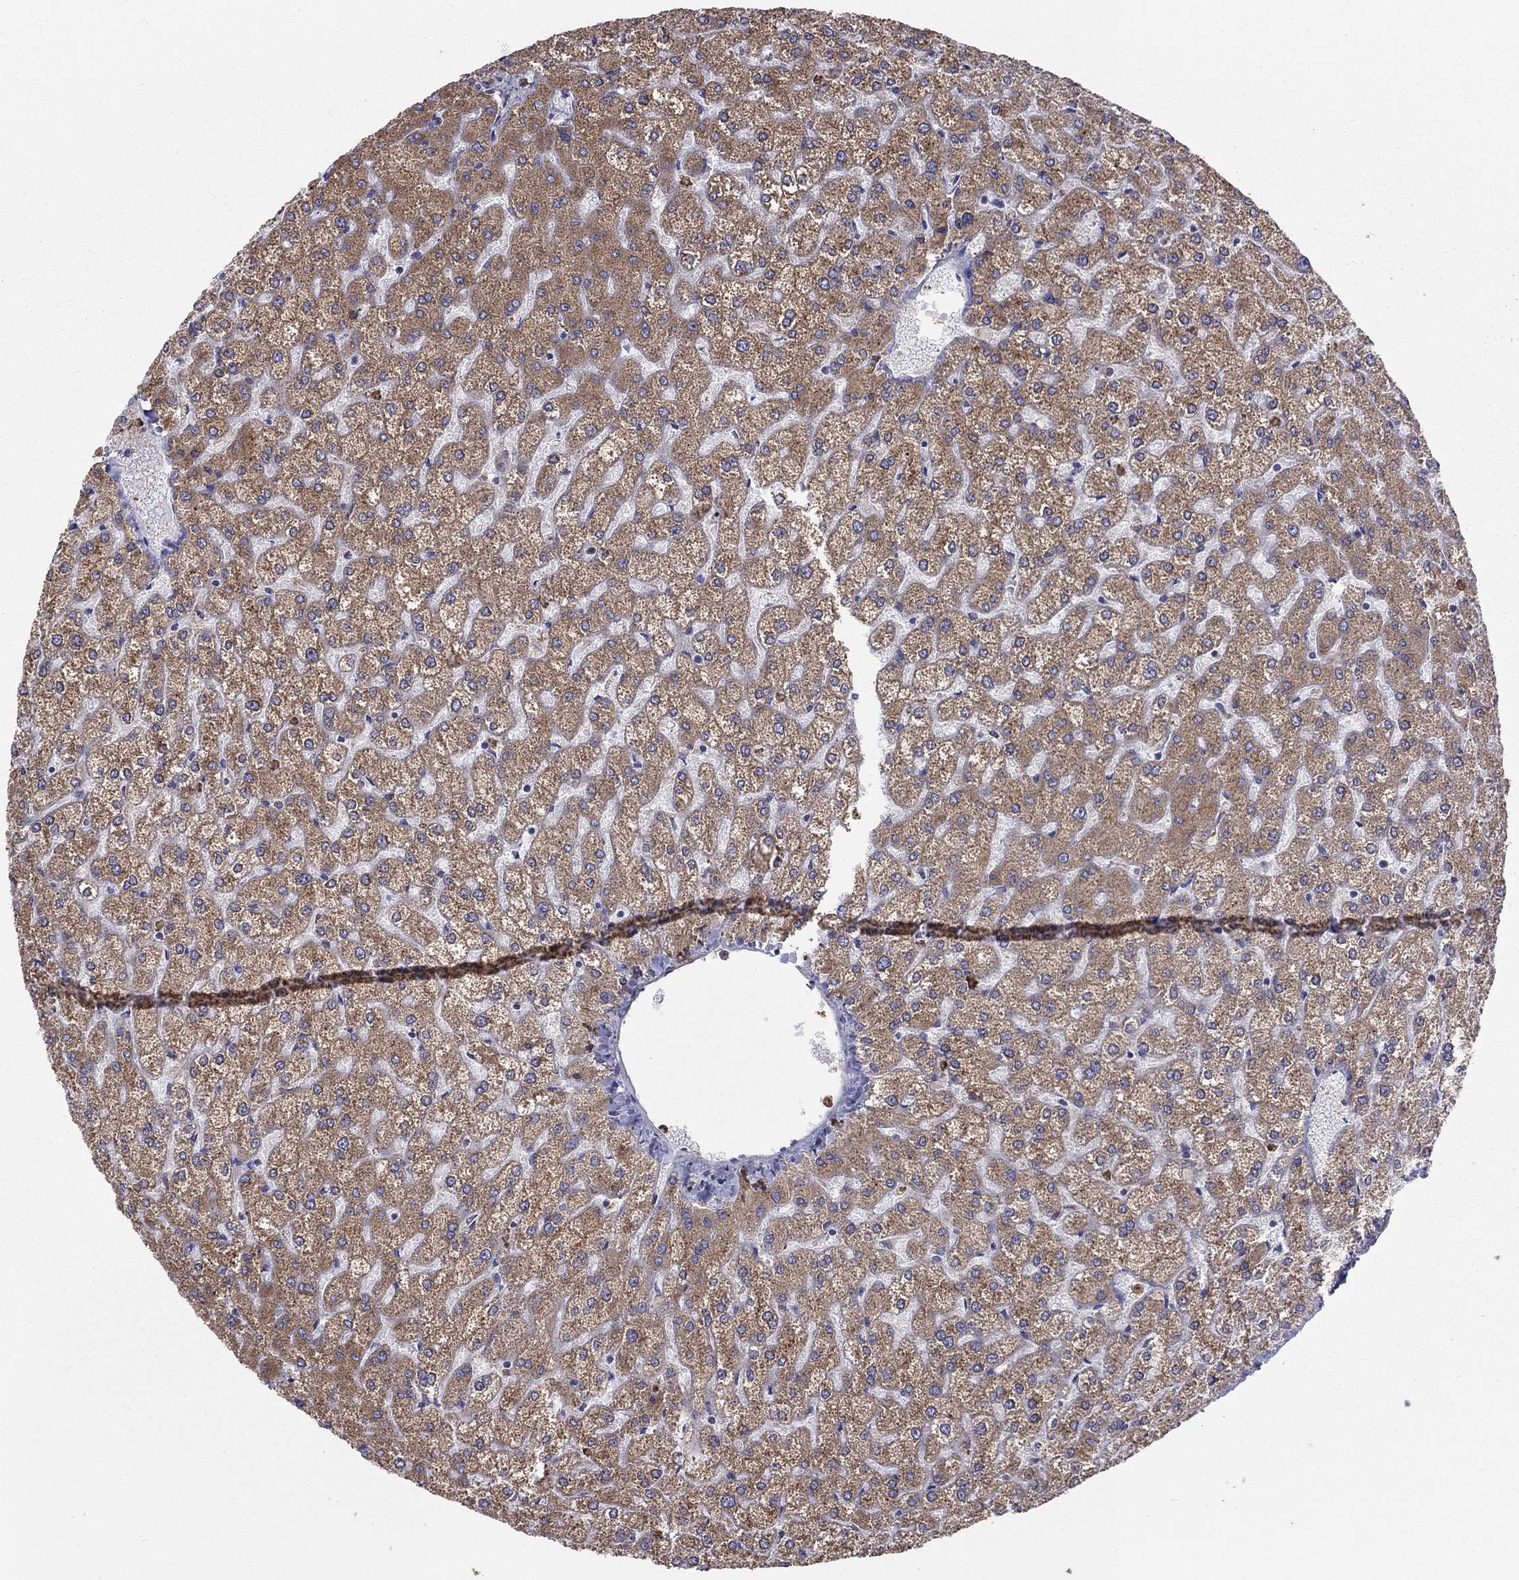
{"staining": {"intensity": "strong", "quantity": "<25%", "location": "cytoplasmic/membranous"}, "tissue": "liver", "cell_type": "Cholangiocytes", "image_type": "normal", "snomed": [{"axis": "morphology", "description": "Normal tissue, NOS"}, {"axis": "topography", "description": "Liver"}], "caption": "Liver stained with a brown dye exhibits strong cytoplasmic/membranous positive expression in about <25% of cholangiocytes.", "gene": "PRDX4", "patient": {"sex": "female", "age": 32}}